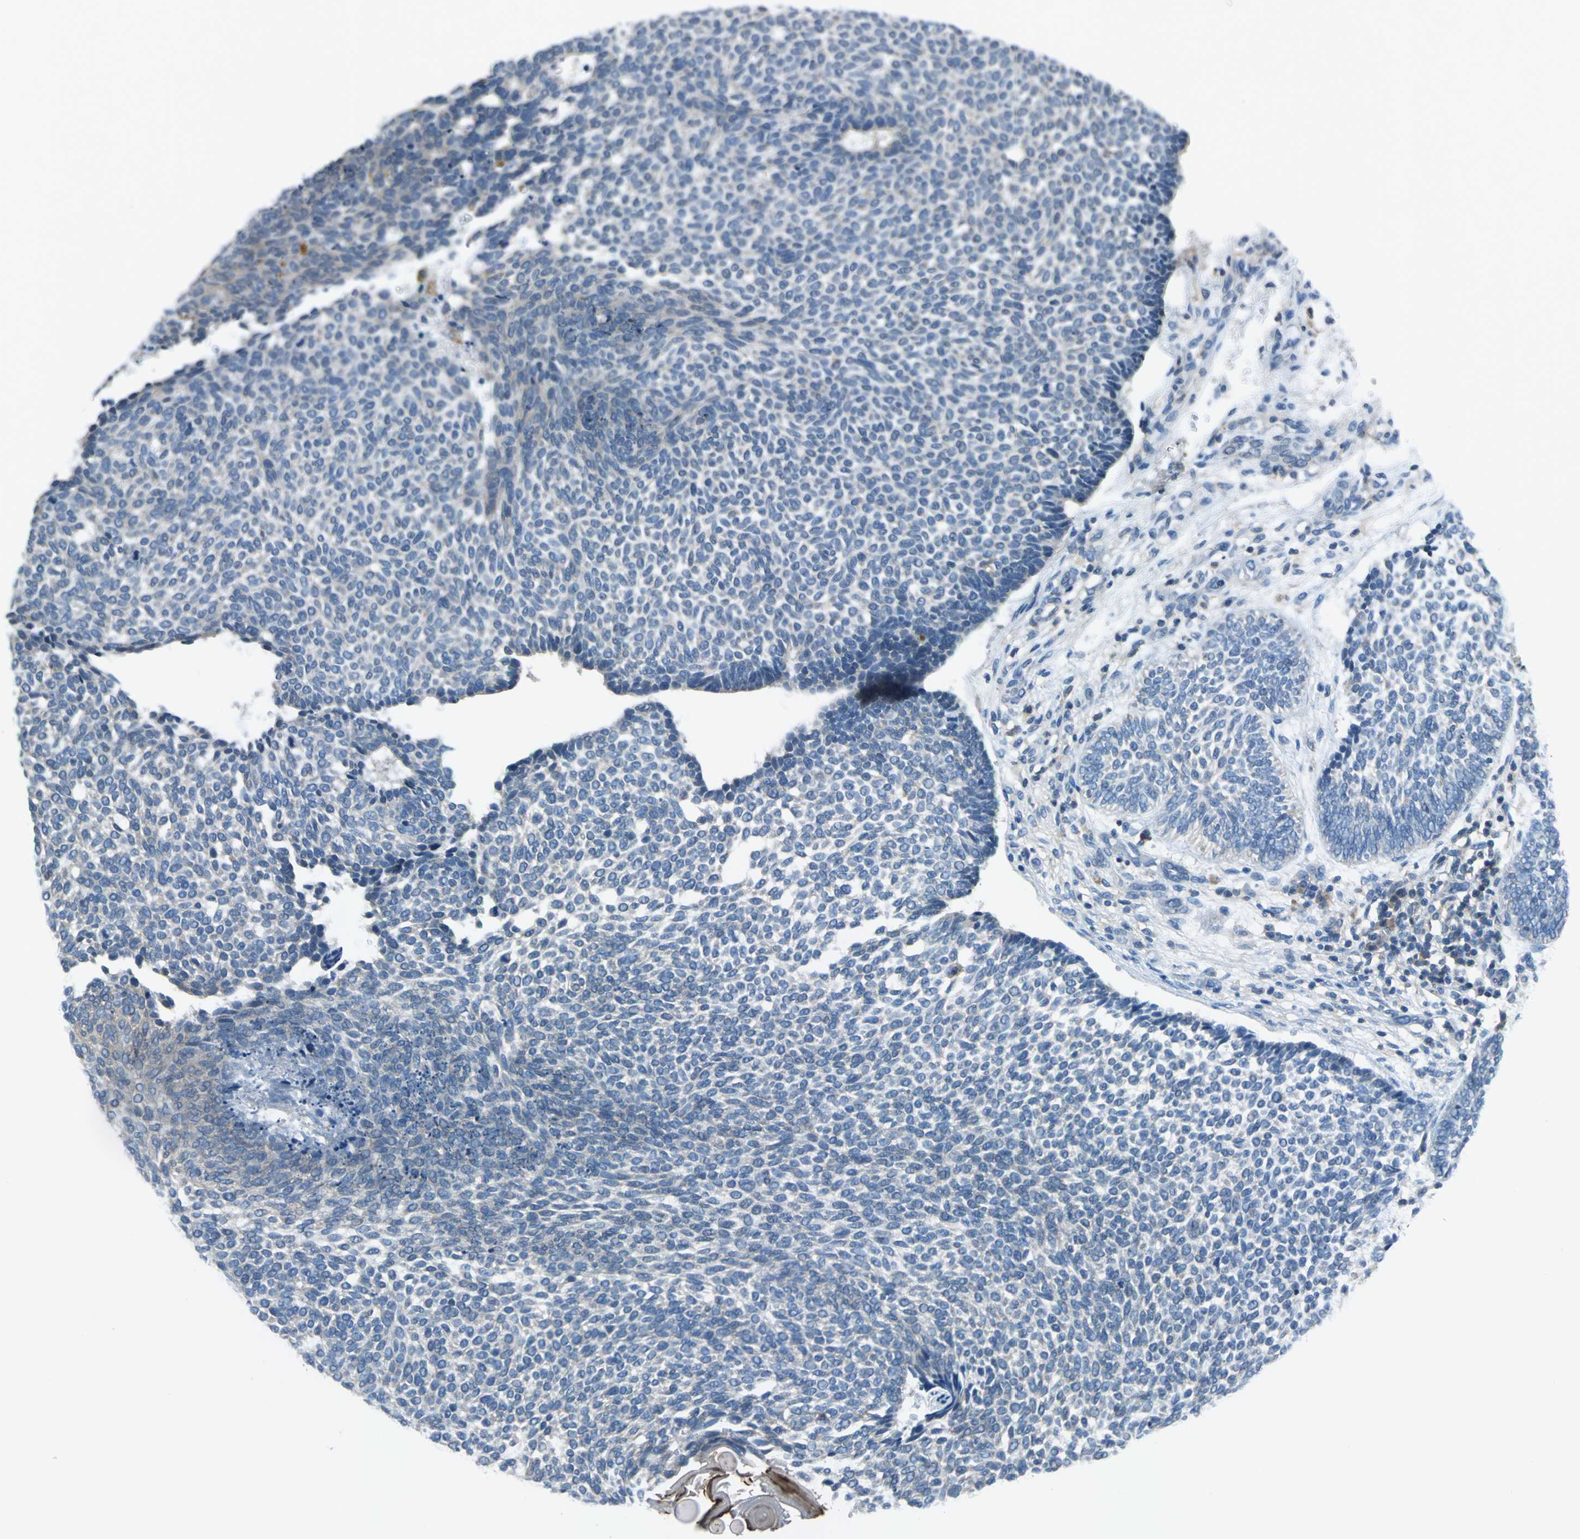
{"staining": {"intensity": "negative", "quantity": "none", "location": "none"}, "tissue": "skin cancer", "cell_type": "Tumor cells", "image_type": "cancer", "snomed": [{"axis": "morphology", "description": "Normal tissue, NOS"}, {"axis": "morphology", "description": "Basal cell carcinoma"}, {"axis": "topography", "description": "Skin"}], "caption": "Immunohistochemistry of human skin cancer (basal cell carcinoma) shows no expression in tumor cells.", "gene": "PRKCA", "patient": {"sex": "male", "age": 87}}